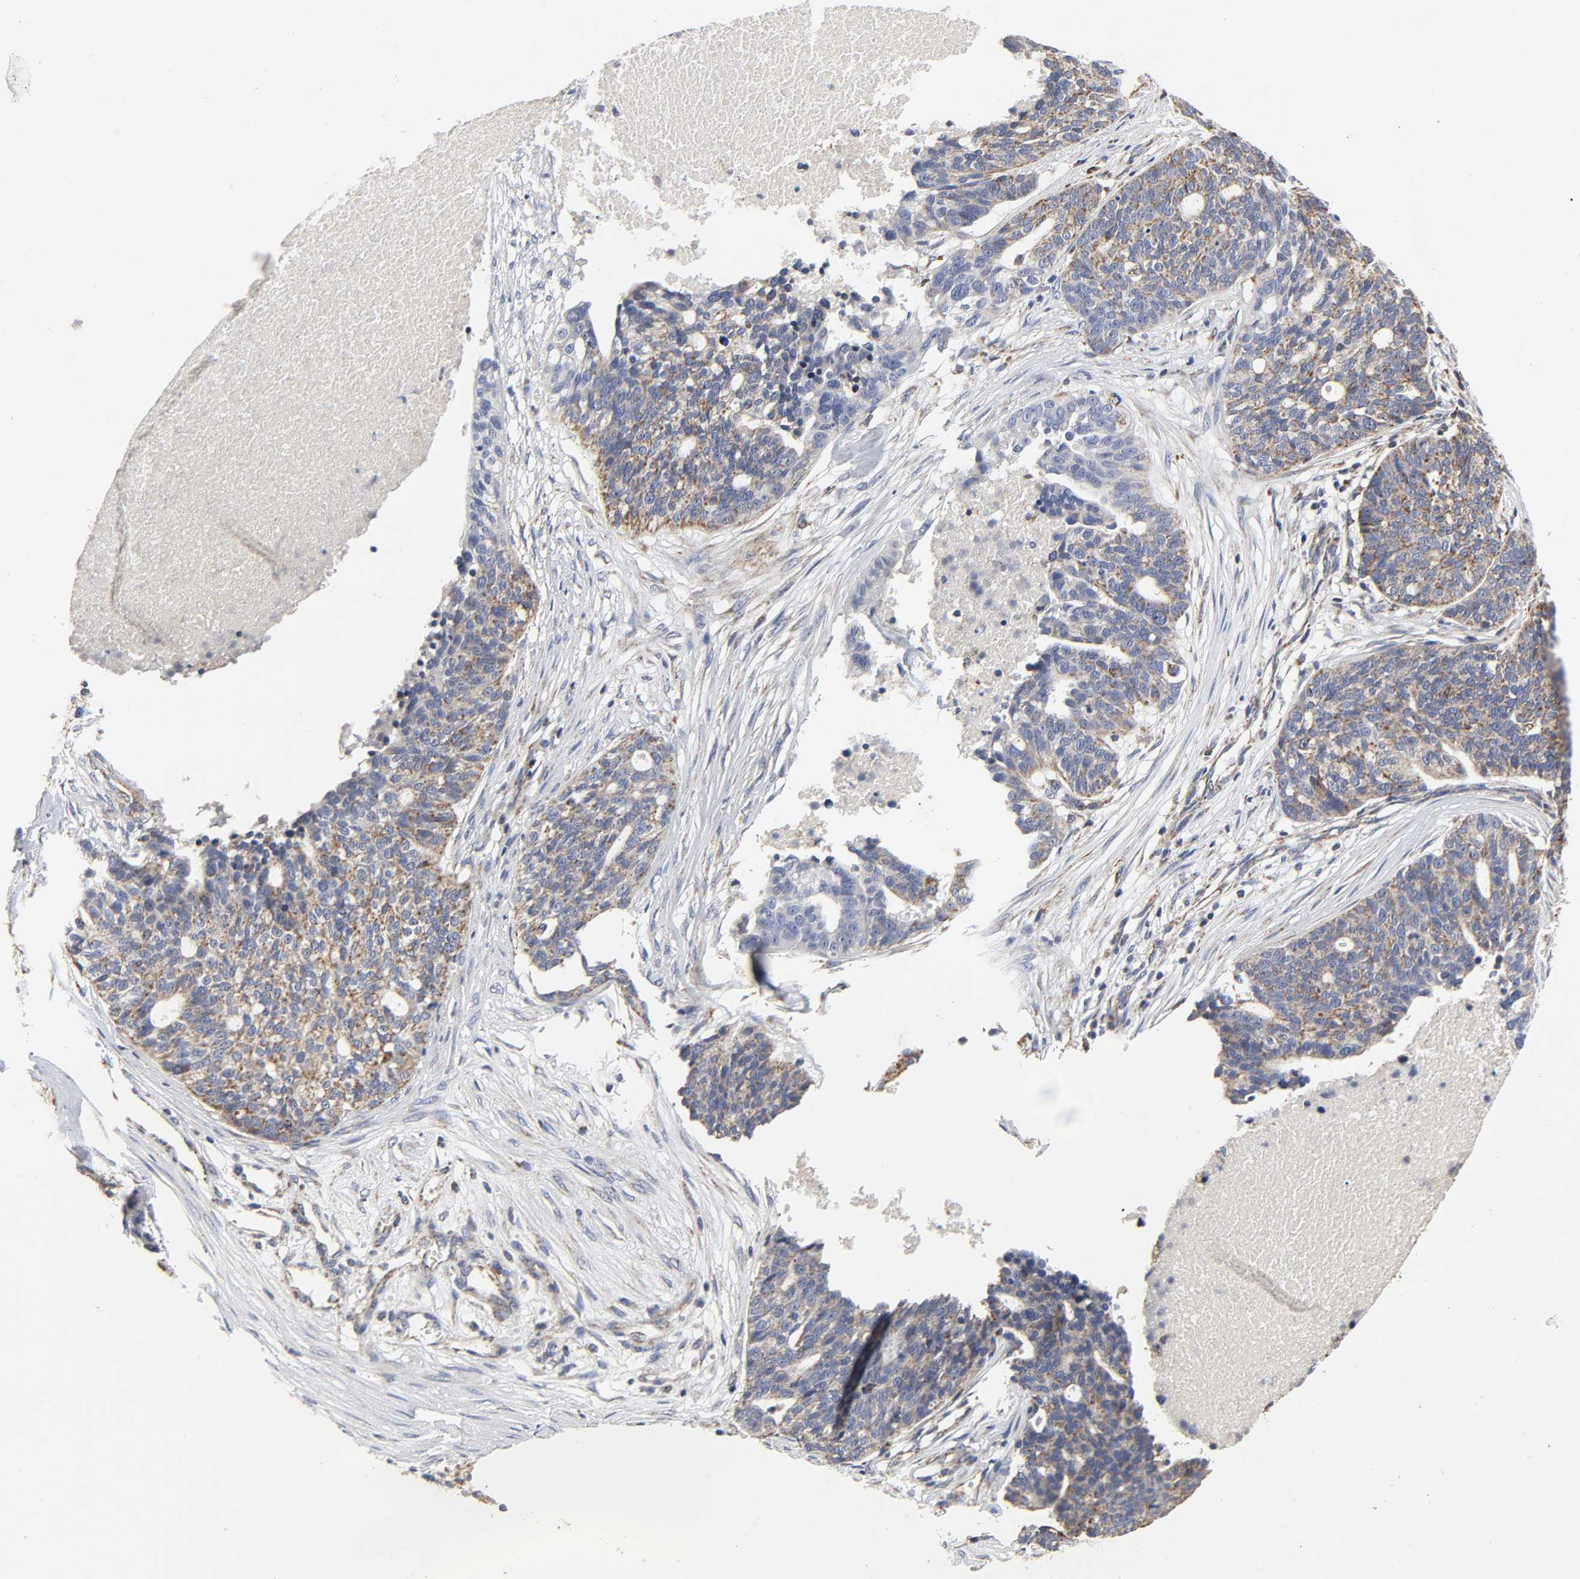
{"staining": {"intensity": "moderate", "quantity": ">75%", "location": "cytoplasmic/membranous"}, "tissue": "ovarian cancer", "cell_type": "Tumor cells", "image_type": "cancer", "snomed": [{"axis": "morphology", "description": "Cystadenocarcinoma, serous, NOS"}, {"axis": "topography", "description": "Ovary"}], "caption": "Tumor cells show moderate cytoplasmic/membranous expression in approximately >75% of cells in ovarian serous cystadenocarcinoma. The protein is stained brown, and the nuclei are stained in blue (DAB IHC with brightfield microscopy, high magnification).", "gene": "COX6B1", "patient": {"sex": "female", "age": 59}}